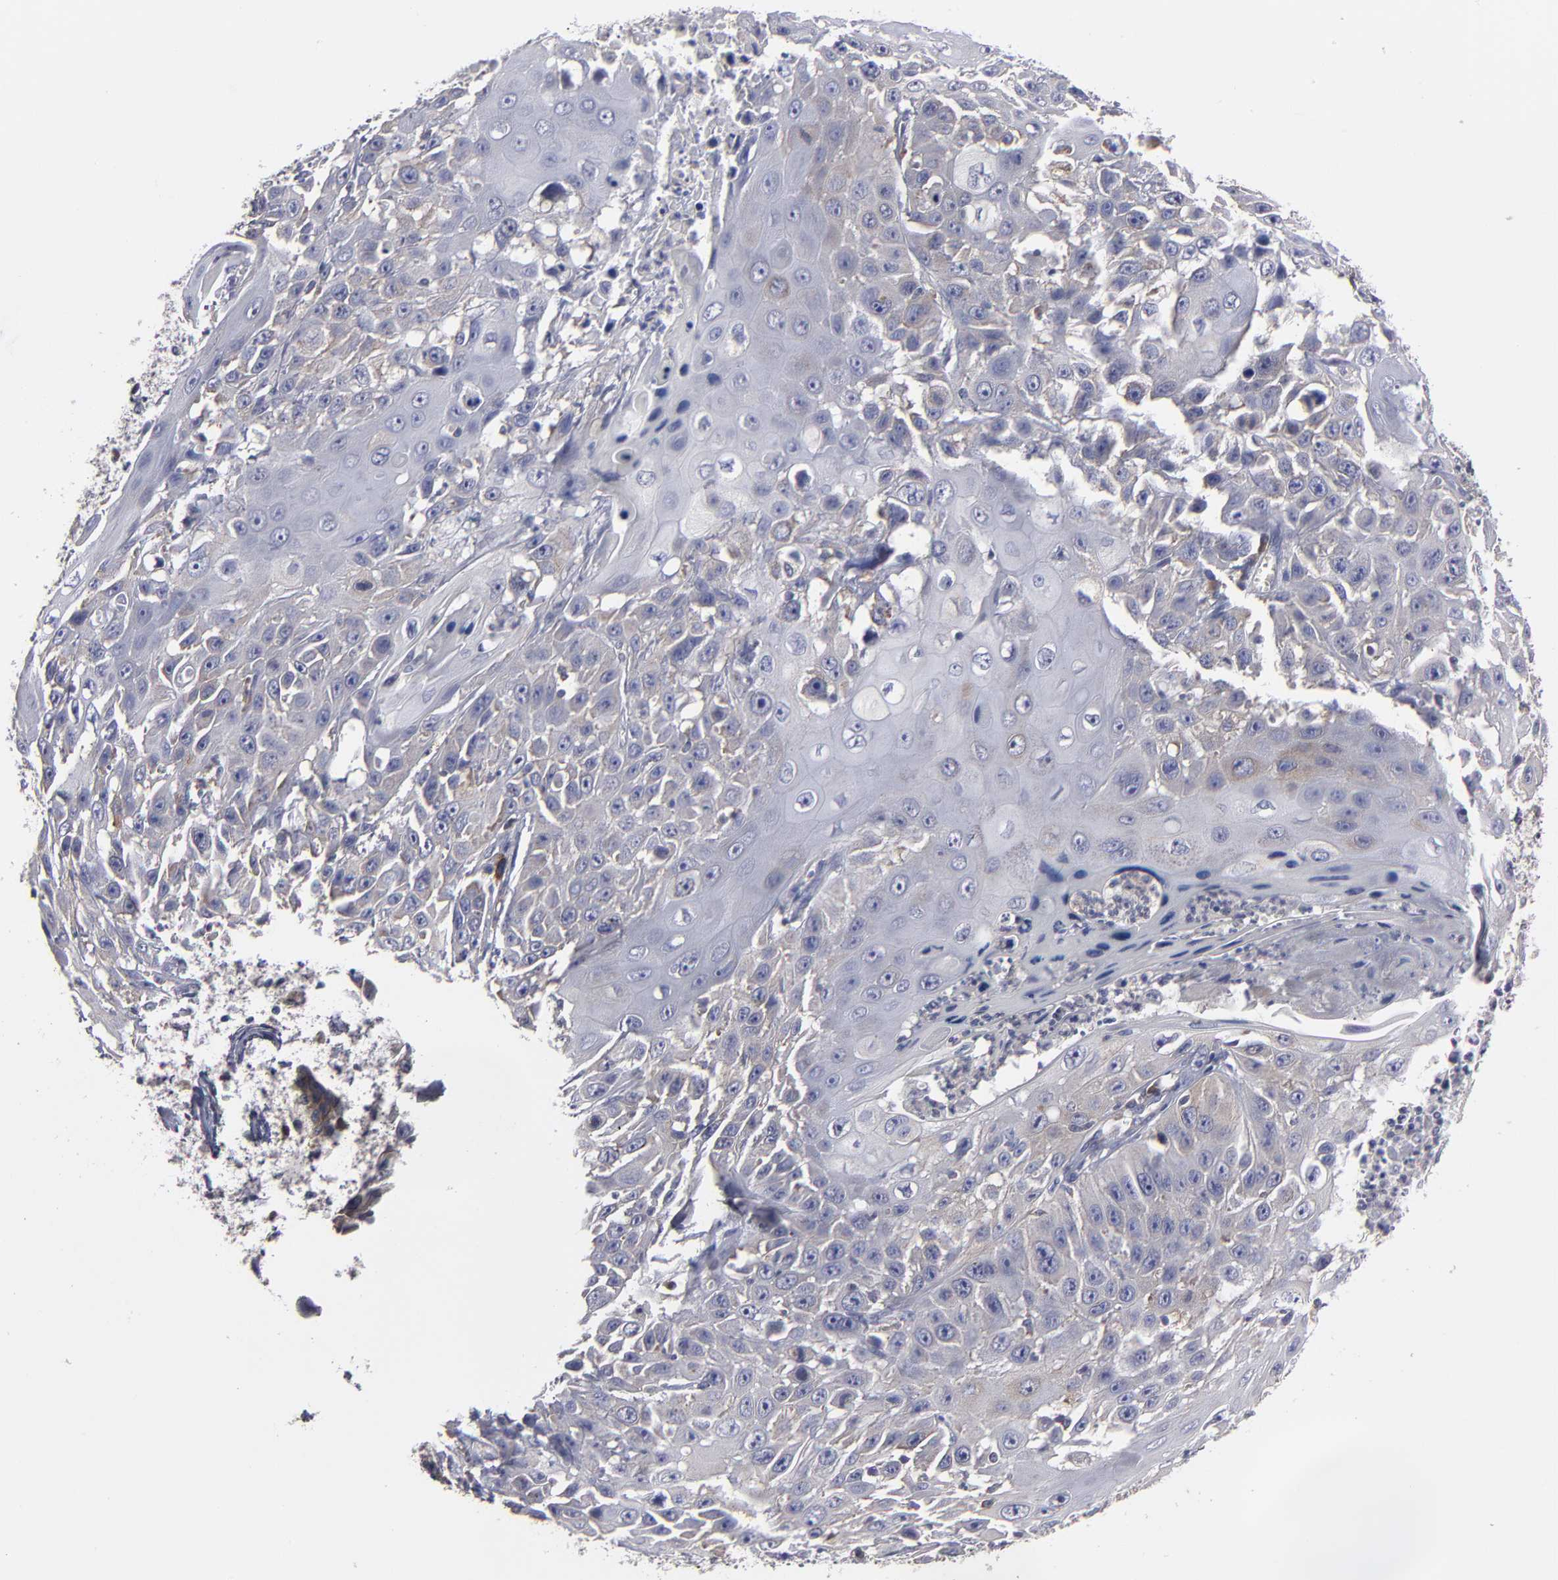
{"staining": {"intensity": "moderate", "quantity": ">75%", "location": "cytoplasmic/membranous"}, "tissue": "cervical cancer", "cell_type": "Tumor cells", "image_type": "cancer", "snomed": [{"axis": "morphology", "description": "Squamous cell carcinoma, NOS"}, {"axis": "topography", "description": "Cervix"}], "caption": "Cervical squamous cell carcinoma stained for a protein (brown) shows moderate cytoplasmic/membranous positive staining in approximately >75% of tumor cells.", "gene": "CEP97", "patient": {"sex": "female", "age": 39}}